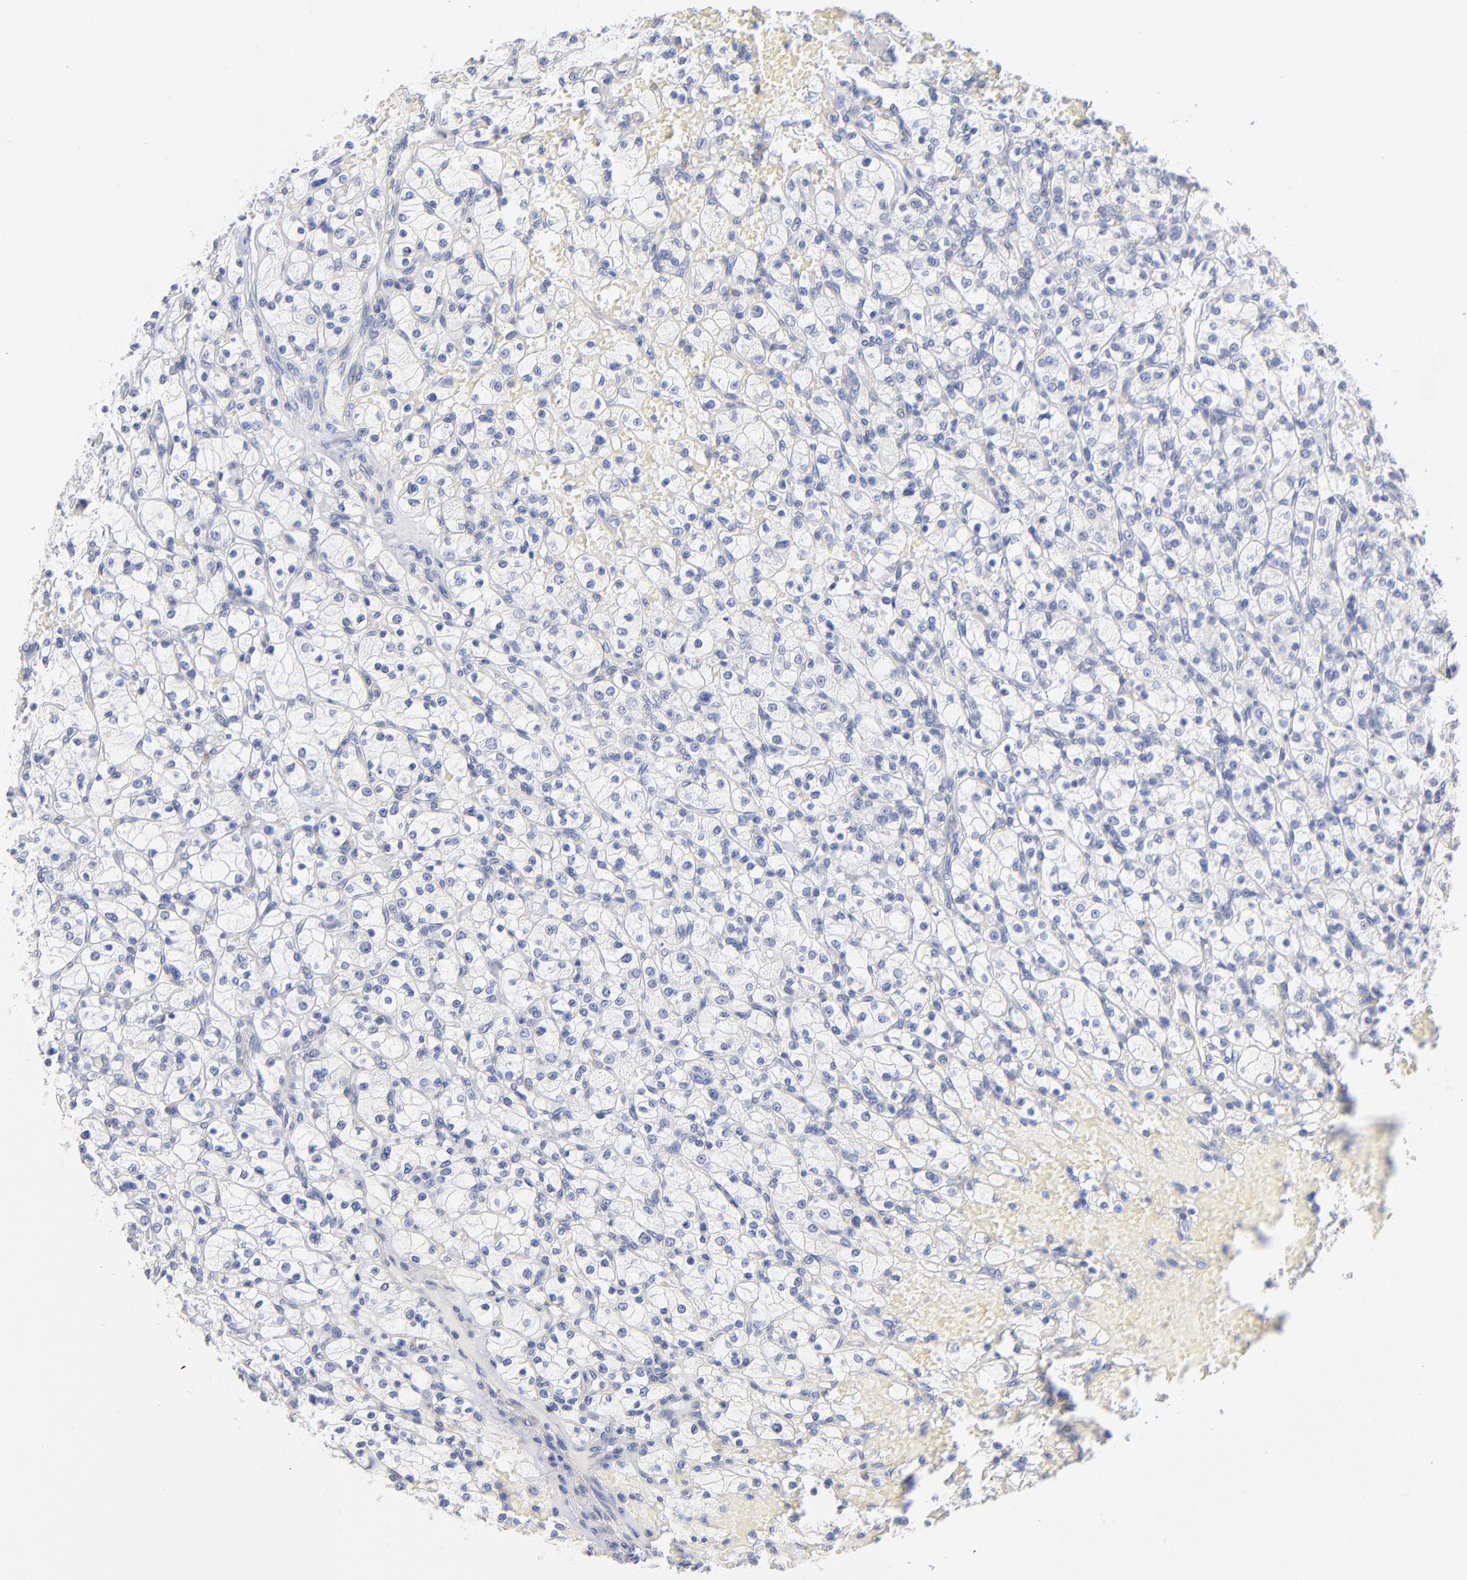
{"staining": {"intensity": "negative", "quantity": "none", "location": "none"}, "tissue": "renal cancer", "cell_type": "Tumor cells", "image_type": "cancer", "snomed": [{"axis": "morphology", "description": "Adenocarcinoma, NOS"}, {"axis": "topography", "description": "Kidney"}], "caption": "Tumor cells are negative for brown protein staining in adenocarcinoma (renal). The staining is performed using DAB (3,3'-diaminobenzidine) brown chromogen with nuclei counter-stained in using hematoxylin.", "gene": "SEPTIN6", "patient": {"sex": "female", "age": 83}}